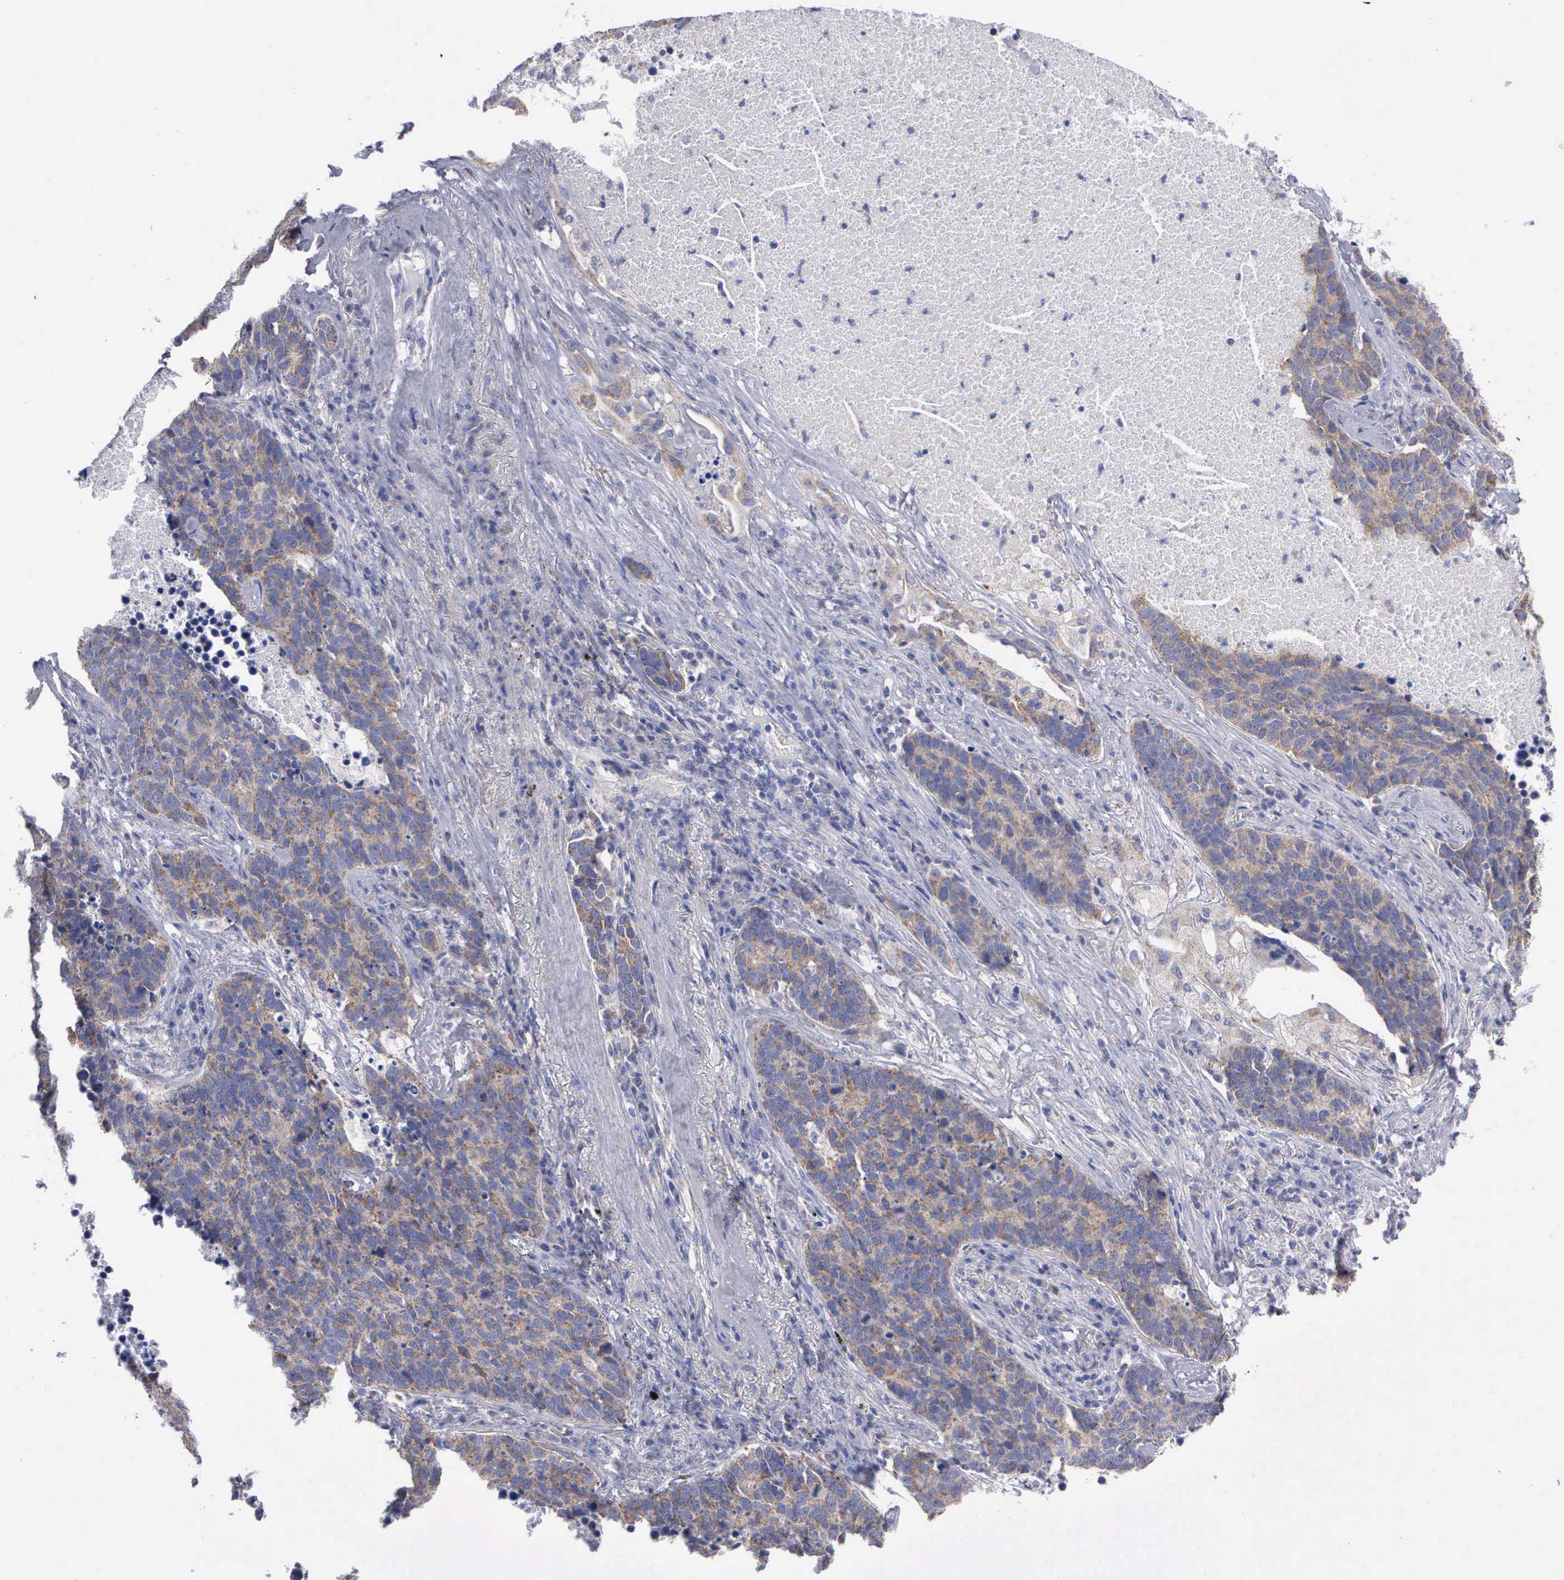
{"staining": {"intensity": "weak", "quantity": "25%-75%", "location": "cytoplasmic/membranous"}, "tissue": "lung cancer", "cell_type": "Tumor cells", "image_type": "cancer", "snomed": [{"axis": "morphology", "description": "Neoplasm, malignant, NOS"}, {"axis": "topography", "description": "Lung"}], "caption": "The photomicrograph displays immunohistochemical staining of lung neoplasm (malignant). There is weak cytoplasmic/membranous staining is identified in about 25%-75% of tumor cells.", "gene": "APOOL", "patient": {"sex": "female", "age": 75}}